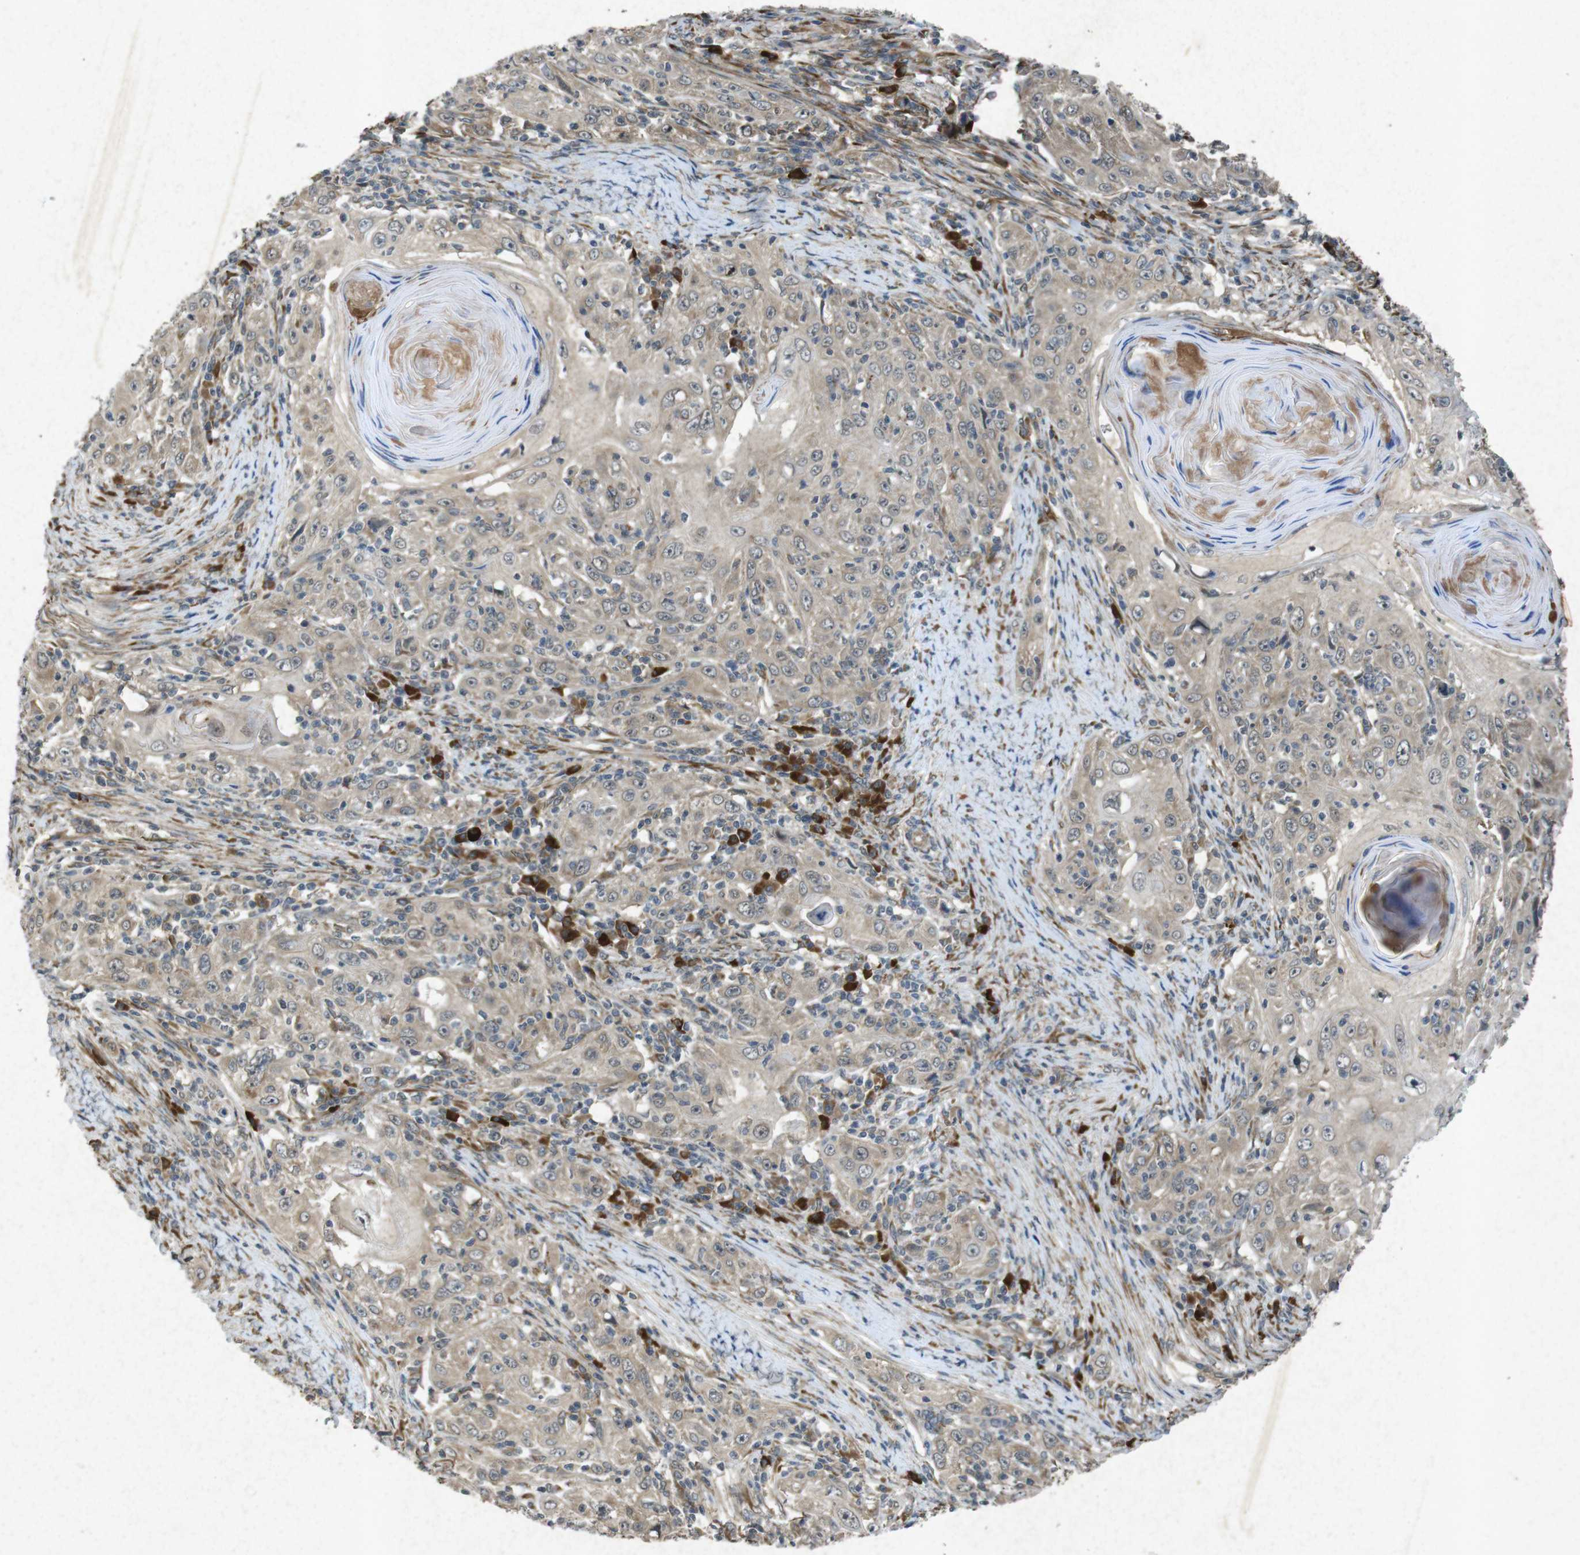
{"staining": {"intensity": "weak", "quantity": ">75%", "location": "cytoplasmic/membranous"}, "tissue": "skin cancer", "cell_type": "Tumor cells", "image_type": "cancer", "snomed": [{"axis": "morphology", "description": "Squamous cell carcinoma, NOS"}, {"axis": "topography", "description": "Skin"}], "caption": "A high-resolution photomicrograph shows immunohistochemistry (IHC) staining of skin cancer, which shows weak cytoplasmic/membranous staining in about >75% of tumor cells.", "gene": "FLCN", "patient": {"sex": "female", "age": 88}}